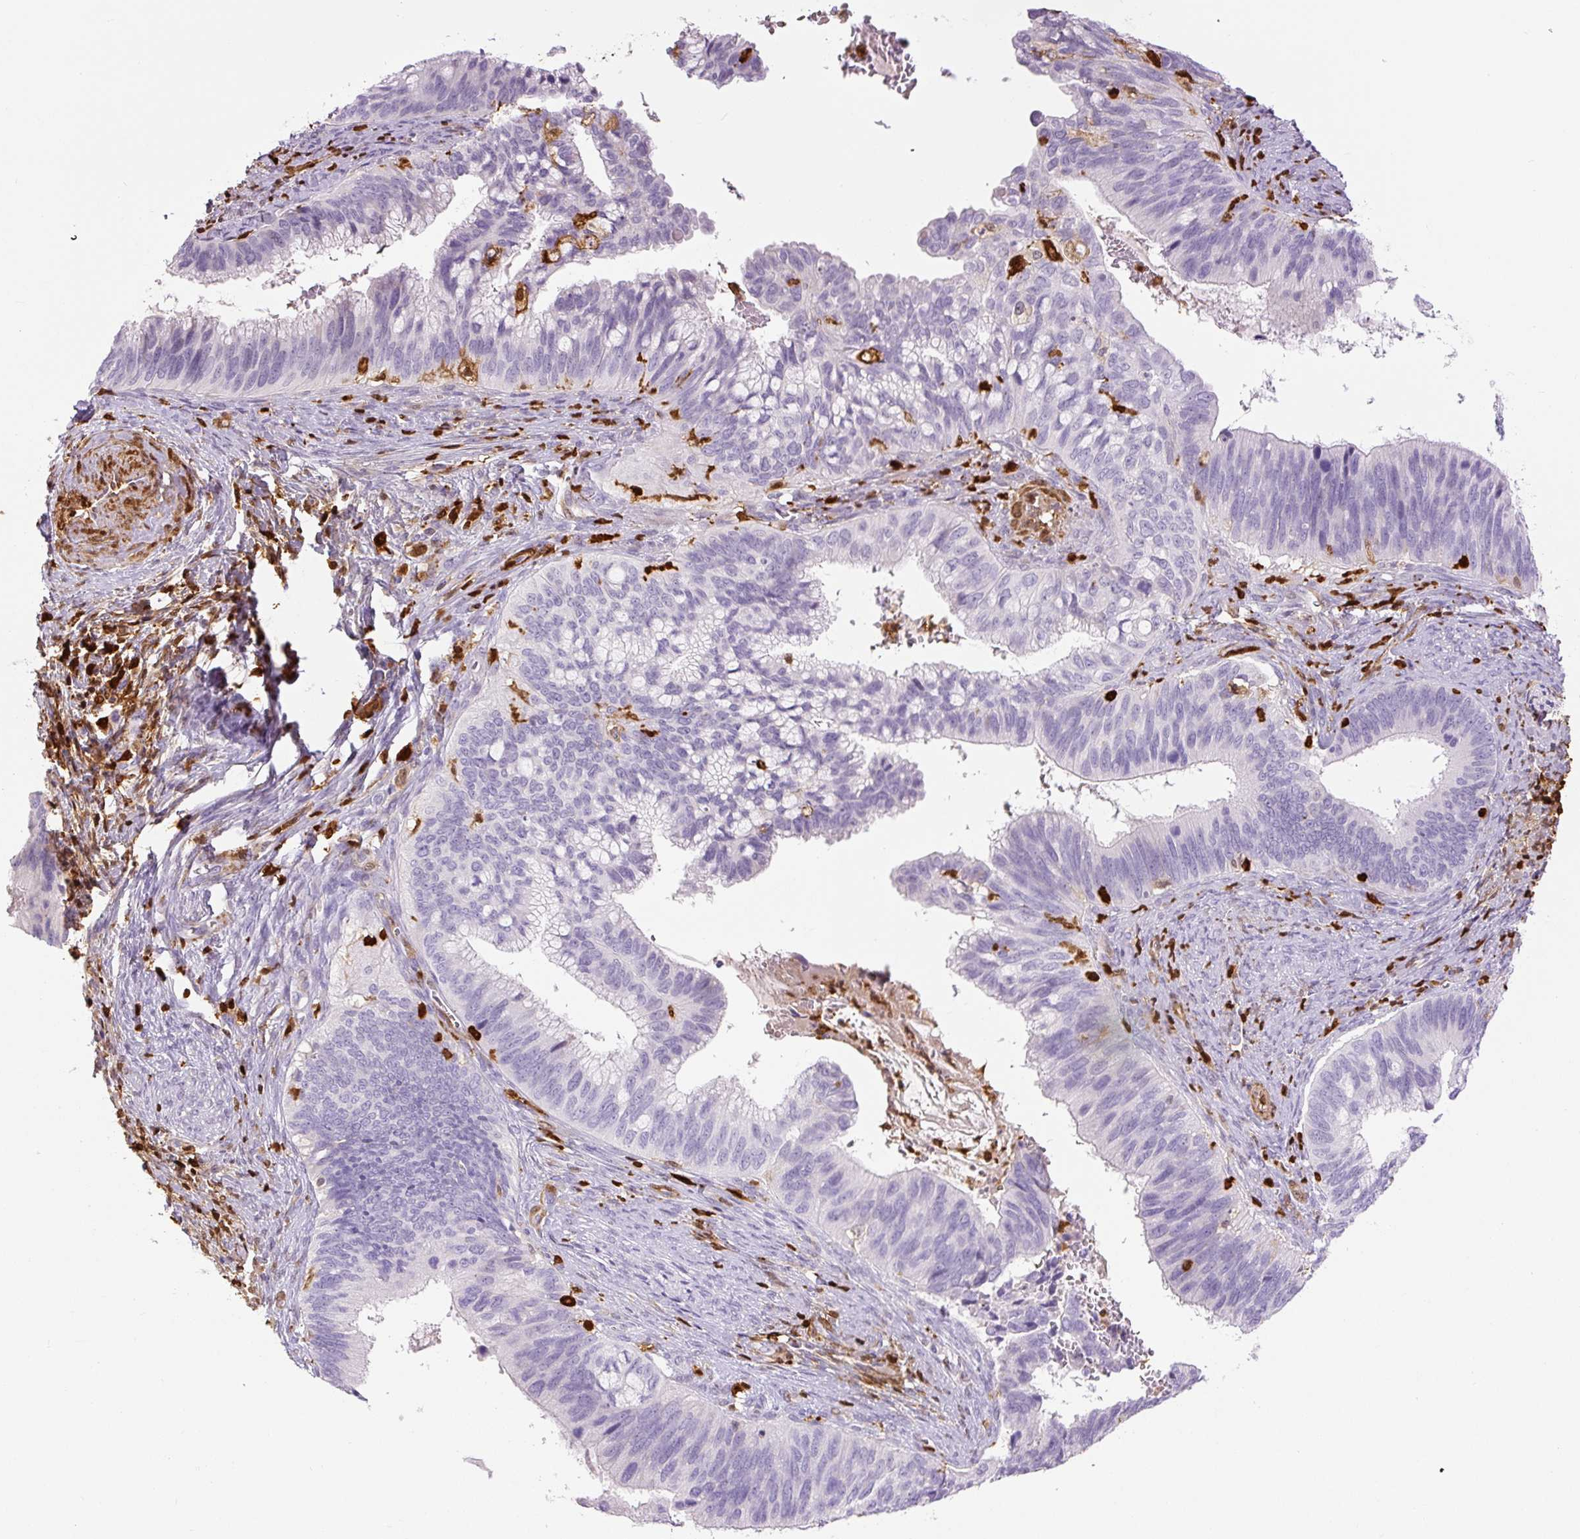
{"staining": {"intensity": "negative", "quantity": "none", "location": "none"}, "tissue": "cervical cancer", "cell_type": "Tumor cells", "image_type": "cancer", "snomed": [{"axis": "morphology", "description": "Adenocarcinoma, NOS"}, {"axis": "topography", "description": "Cervix"}], "caption": "Cervical cancer (adenocarcinoma) was stained to show a protein in brown. There is no significant expression in tumor cells. (Stains: DAB (3,3'-diaminobenzidine) immunohistochemistry (IHC) with hematoxylin counter stain, Microscopy: brightfield microscopy at high magnification).", "gene": "S100A4", "patient": {"sex": "female", "age": 42}}